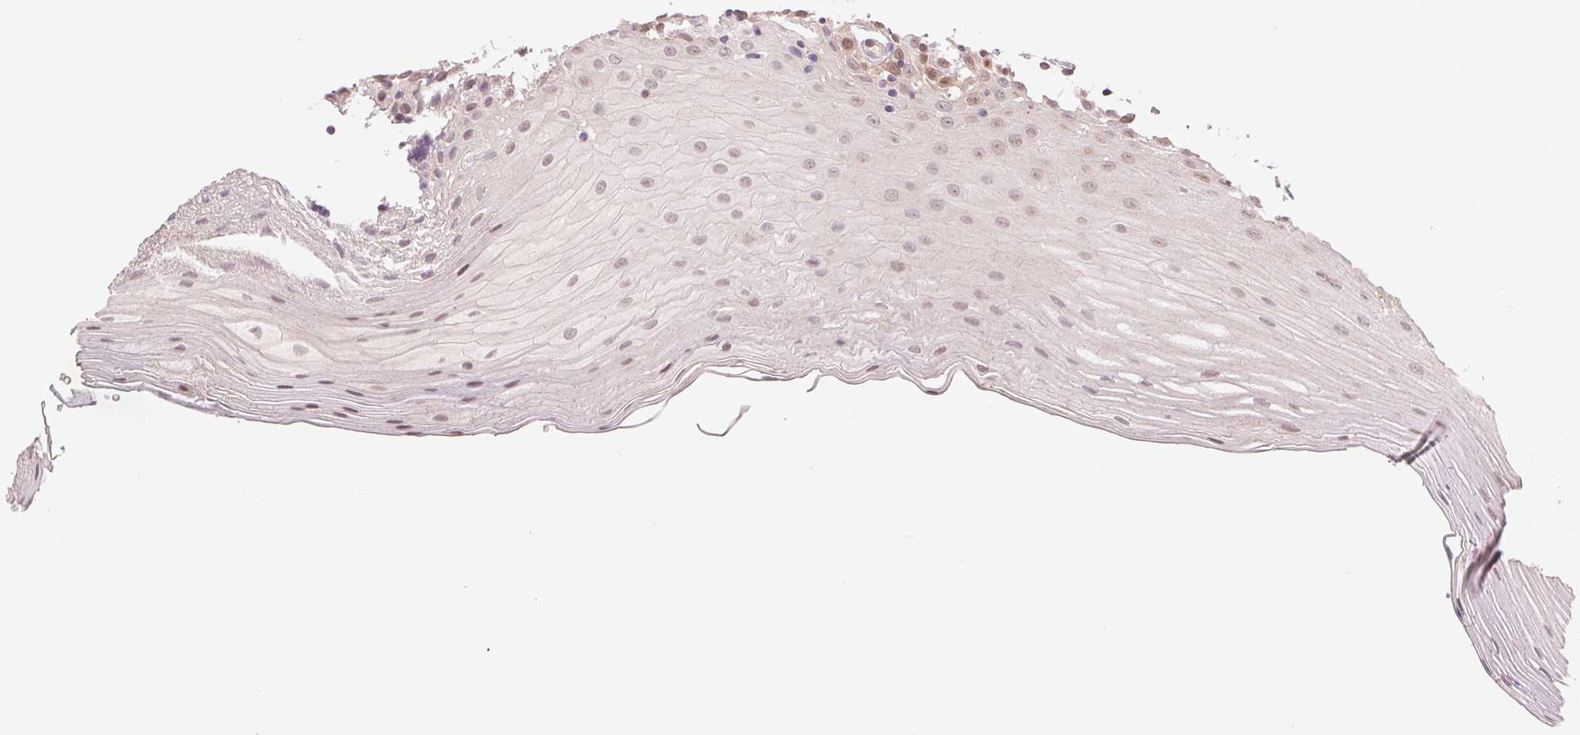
{"staining": {"intensity": "weak", "quantity": "<25%", "location": "nuclear"}, "tissue": "oral mucosa", "cell_type": "Squamous epithelial cells", "image_type": "normal", "snomed": [{"axis": "morphology", "description": "Normal tissue, NOS"}, {"axis": "morphology", "description": "Squamous cell carcinoma, NOS"}, {"axis": "topography", "description": "Oral tissue"}, {"axis": "topography", "description": "Tounge, NOS"}, {"axis": "topography", "description": "Head-Neck"}], "caption": "Immunohistochemistry (IHC) of benign human oral mucosa demonstrates no staining in squamous epithelial cells.", "gene": "ERI3", "patient": {"sex": "male", "age": 62}}